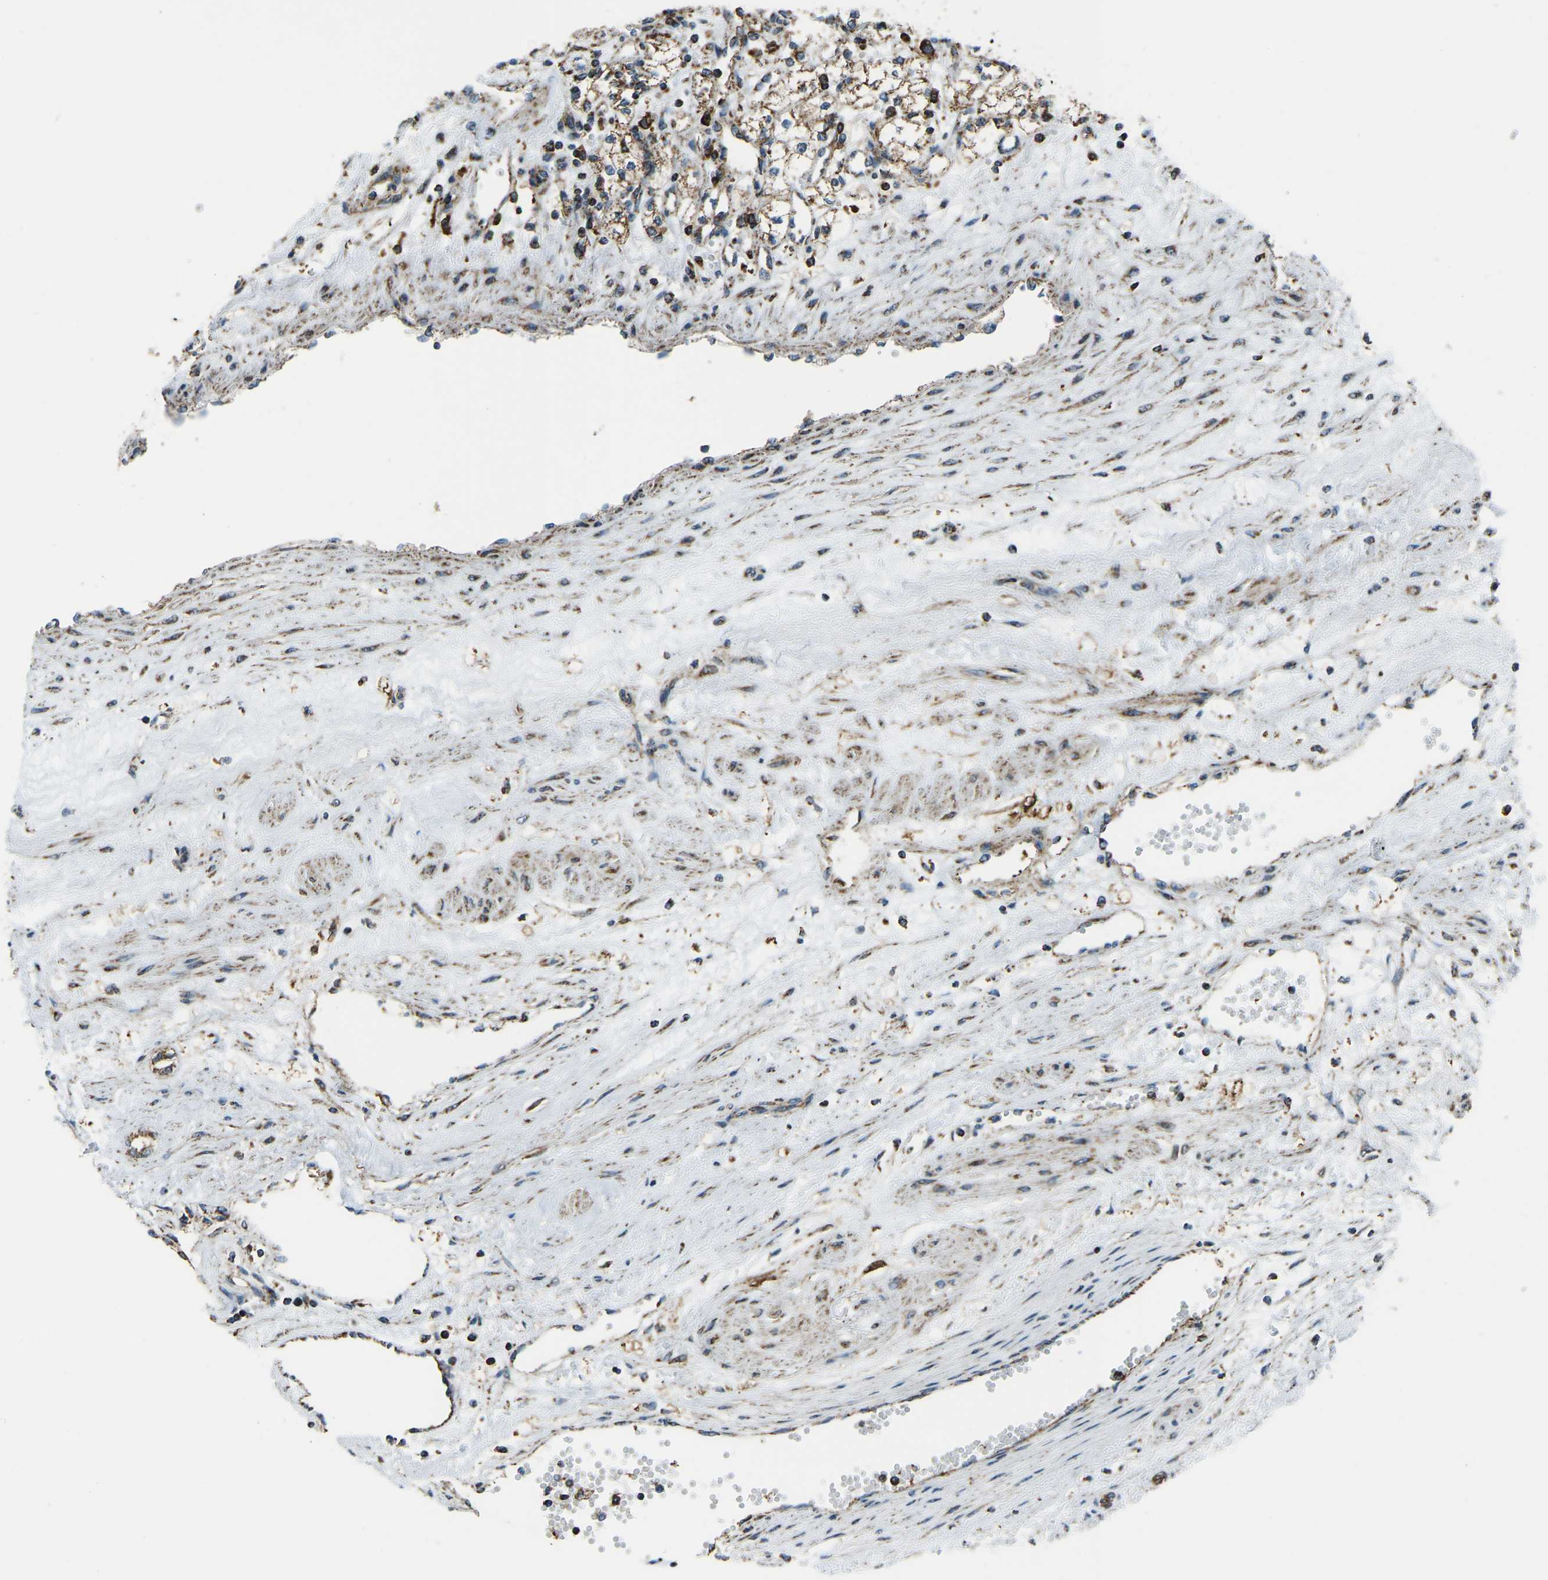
{"staining": {"intensity": "moderate", "quantity": ">75%", "location": "cytoplasmic/membranous"}, "tissue": "renal cancer", "cell_type": "Tumor cells", "image_type": "cancer", "snomed": [{"axis": "morphology", "description": "Adenocarcinoma, NOS"}, {"axis": "topography", "description": "Kidney"}], "caption": "The histopathology image exhibits a brown stain indicating the presence of a protein in the cytoplasmic/membranous of tumor cells in renal cancer (adenocarcinoma). The staining was performed using DAB to visualize the protein expression in brown, while the nuclei were stained in blue with hematoxylin (Magnification: 20x).", "gene": "RBM33", "patient": {"sex": "male", "age": 59}}